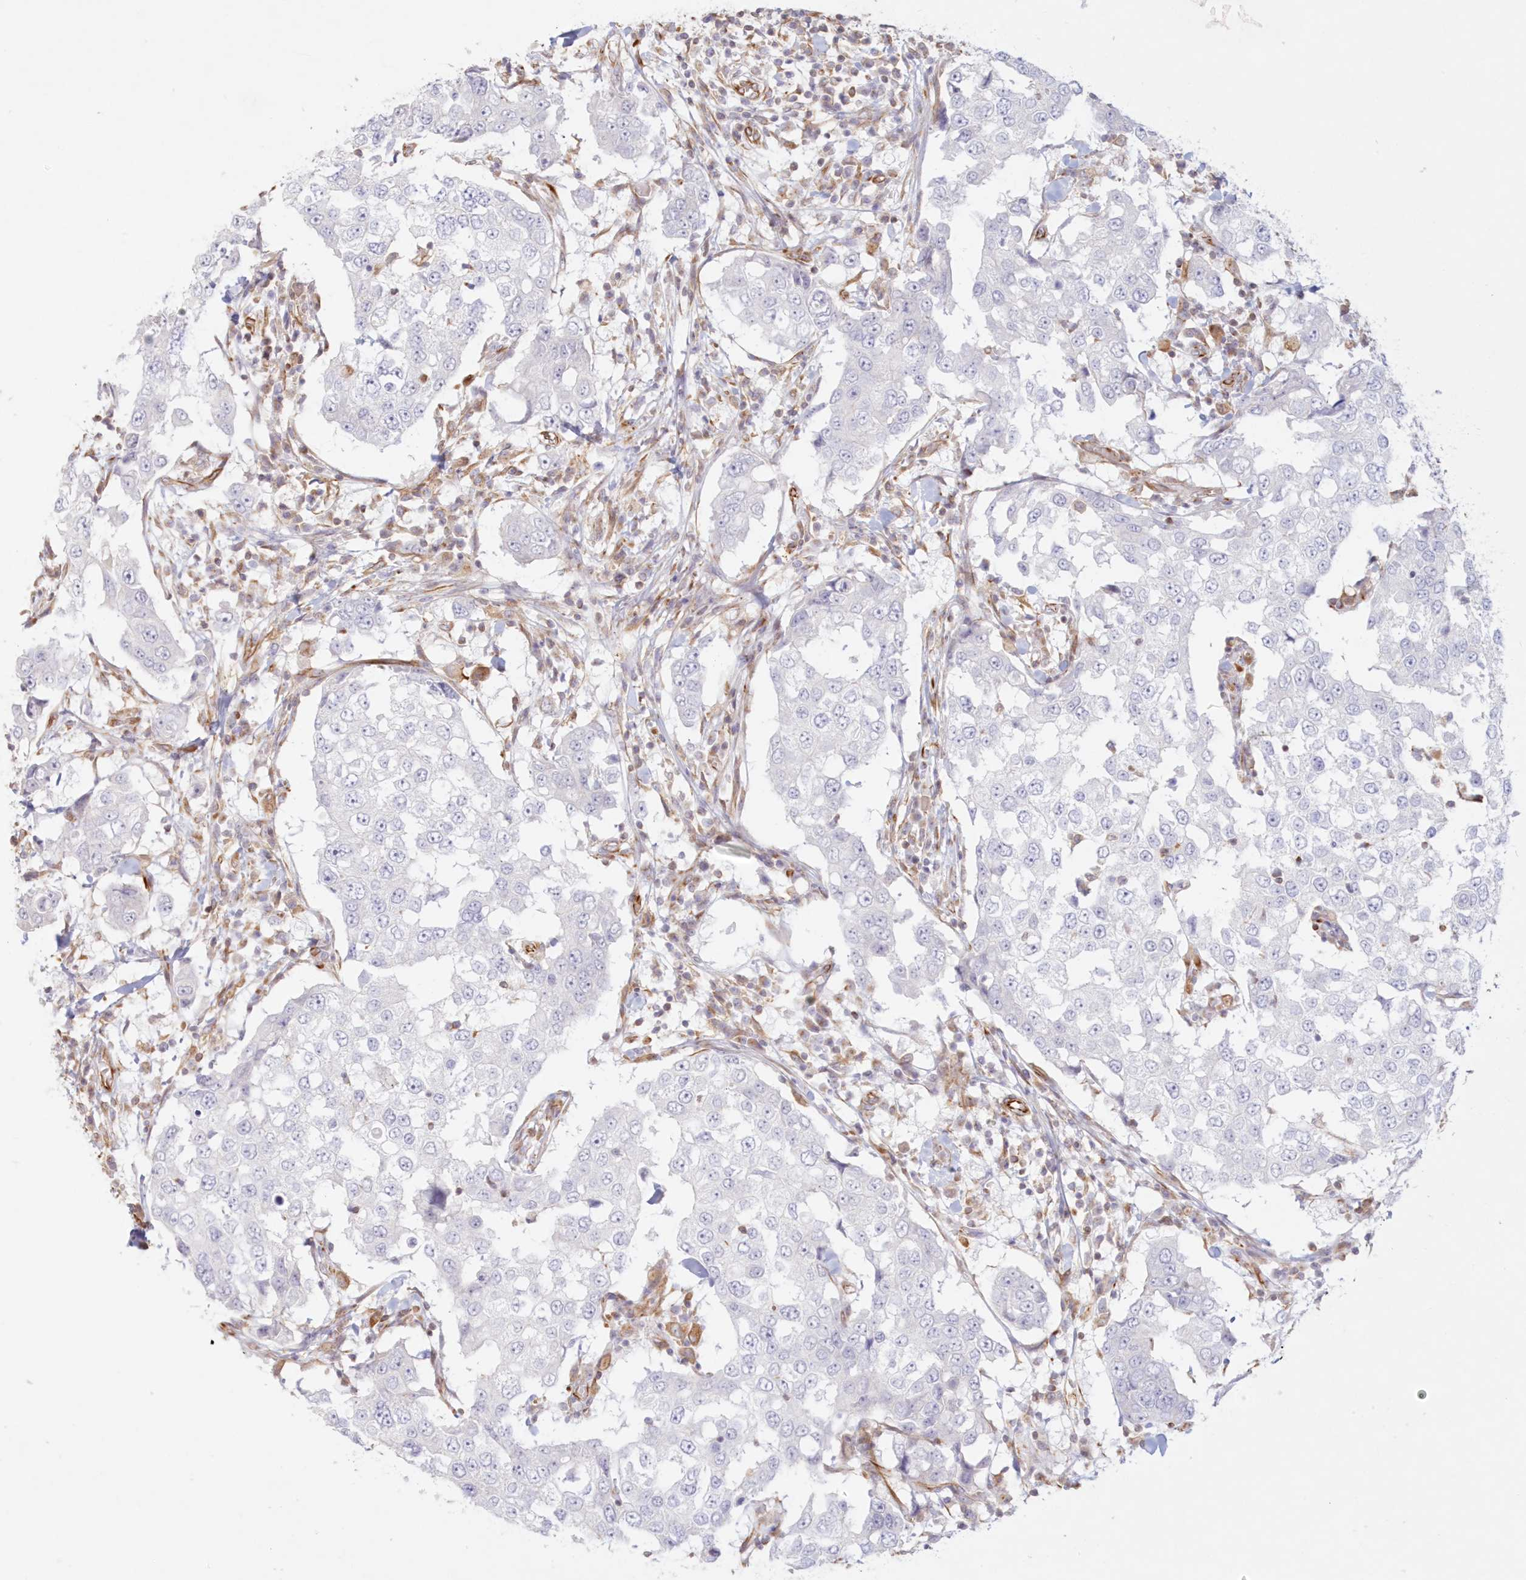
{"staining": {"intensity": "negative", "quantity": "none", "location": "none"}, "tissue": "breast cancer", "cell_type": "Tumor cells", "image_type": "cancer", "snomed": [{"axis": "morphology", "description": "Duct carcinoma"}, {"axis": "topography", "description": "Breast"}], "caption": "The immunohistochemistry micrograph has no significant staining in tumor cells of intraductal carcinoma (breast) tissue.", "gene": "DMRTB1", "patient": {"sex": "female", "age": 27}}